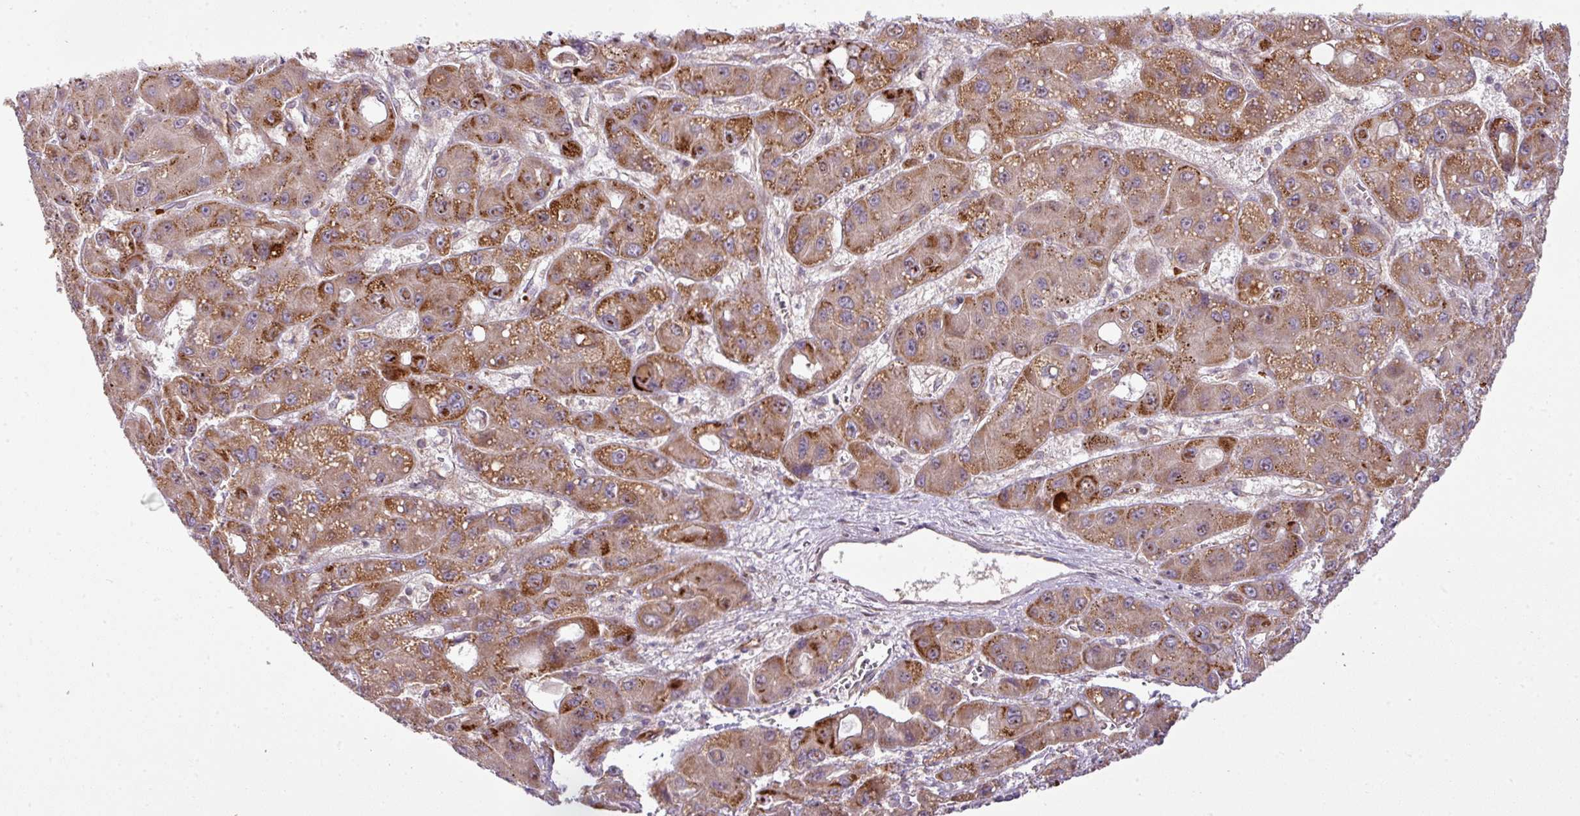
{"staining": {"intensity": "moderate", "quantity": ">75%", "location": "cytoplasmic/membranous"}, "tissue": "liver cancer", "cell_type": "Tumor cells", "image_type": "cancer", "snomed": [{"axis": "morphology", "description": "Carcinoma, Hepatocellular, NOS"}, {"axis": "topography", "description": "Liver"}], "caption": "Moderate cytoplasmic/membranous protein staining is present in approximately >75% of tumor cells in liver hepatocellular carcinoma. Nuclei are stained in blue.", "gene": "COX18", "patient": {"sex": "male", "age": 55}}